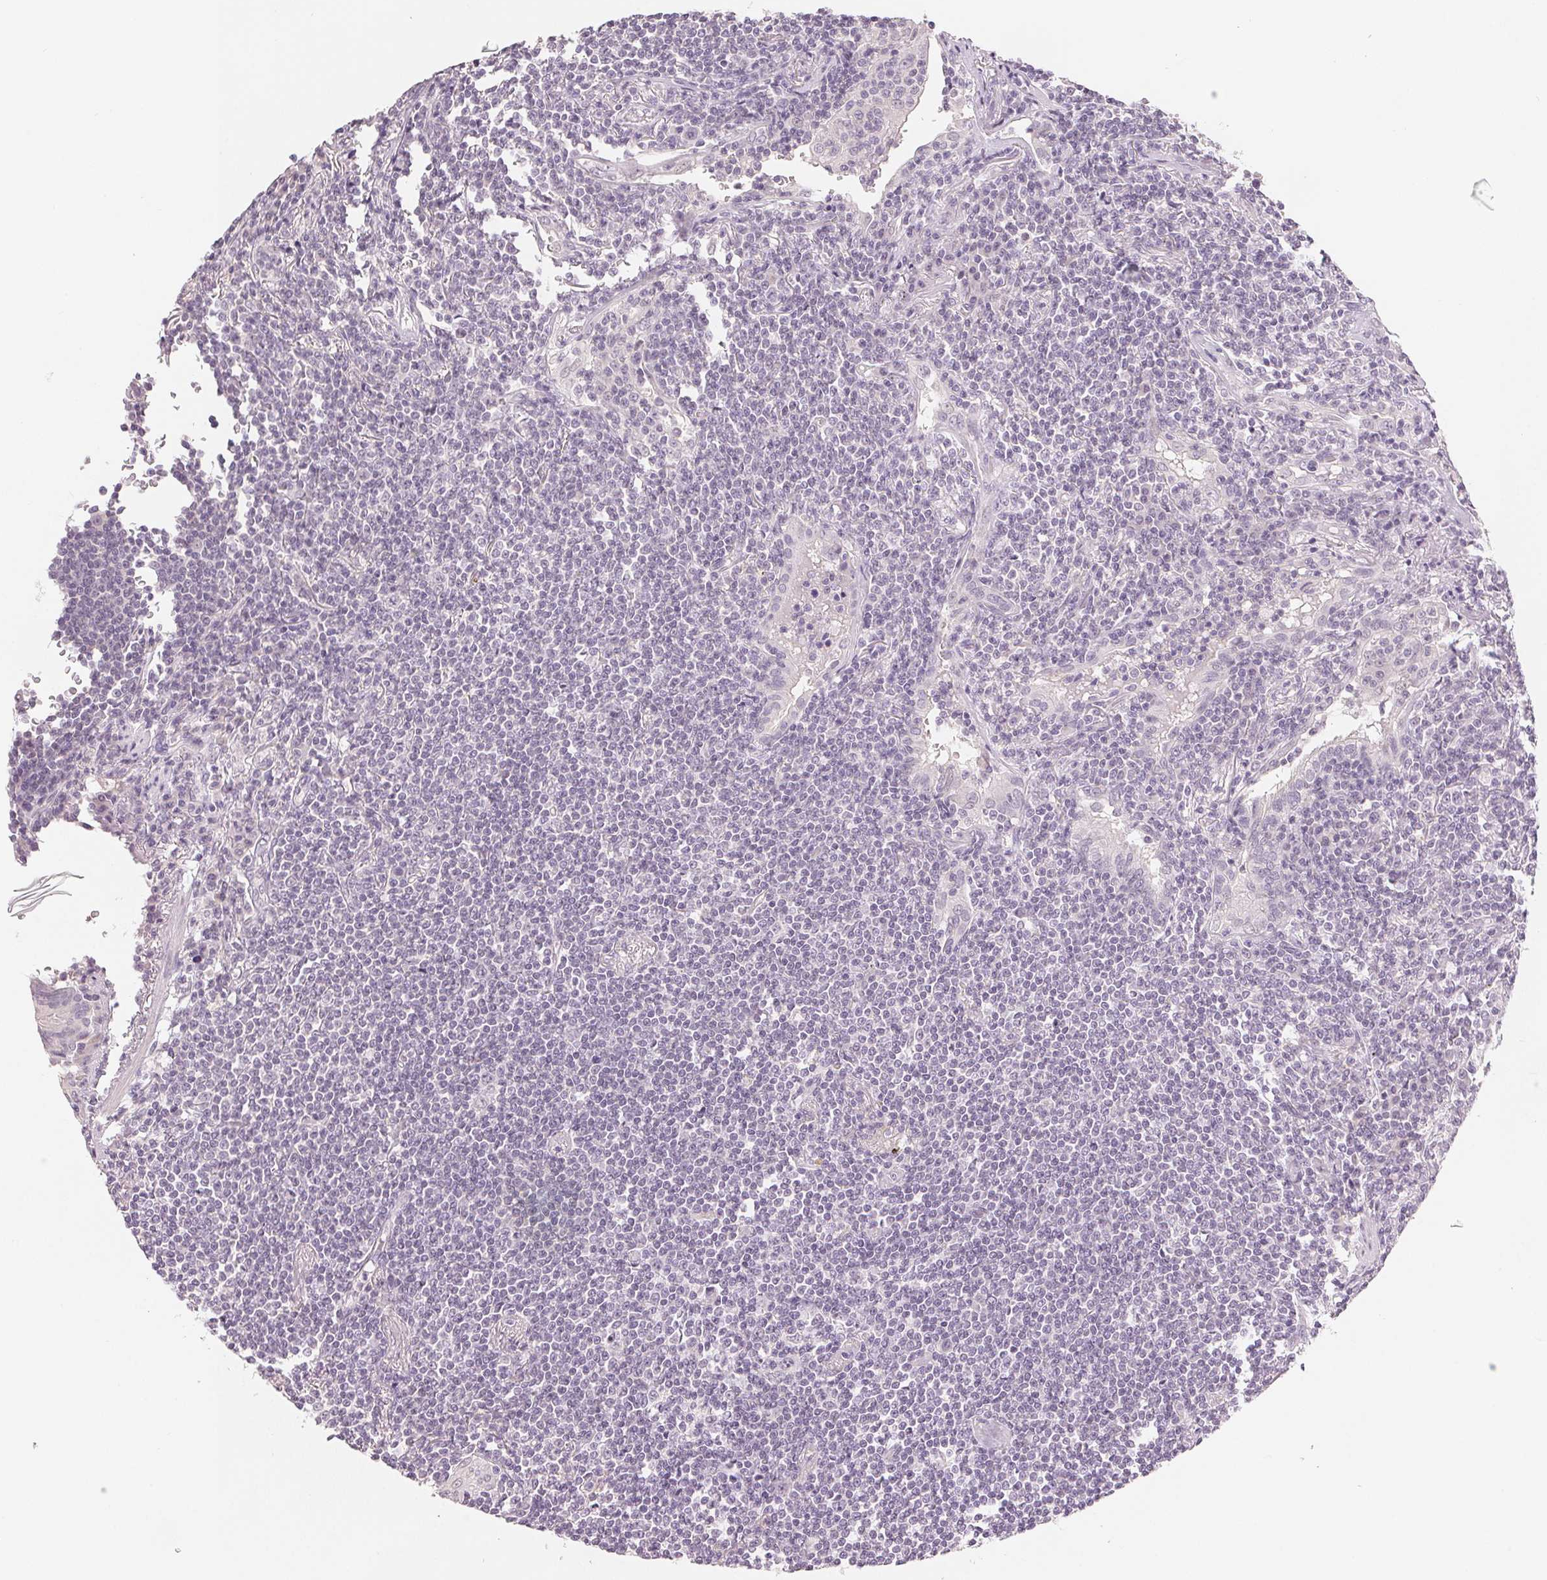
{"staining": {"intensity": "negative", "quantity": "none", "location": "none"}, "tissue": "lymphoma", "cell_type": "Tumor cells", "image_type": "cancer", "snomed": [{"axis": "morphology", "description": "Malignant lymphoma, non-Hodgkin's type, Low grade"}, {"axis": "topography", "description": "Lung"}], "caption": "Immunohistochemistry micrograph of neoplastic tissue: lymphoma stained with DAB (3,3'-diaminobenzidine) shows no significant protein staining in tumor cells.", "gene": "SLC27A5", "patient": {"sex": "female", "age": 71}}